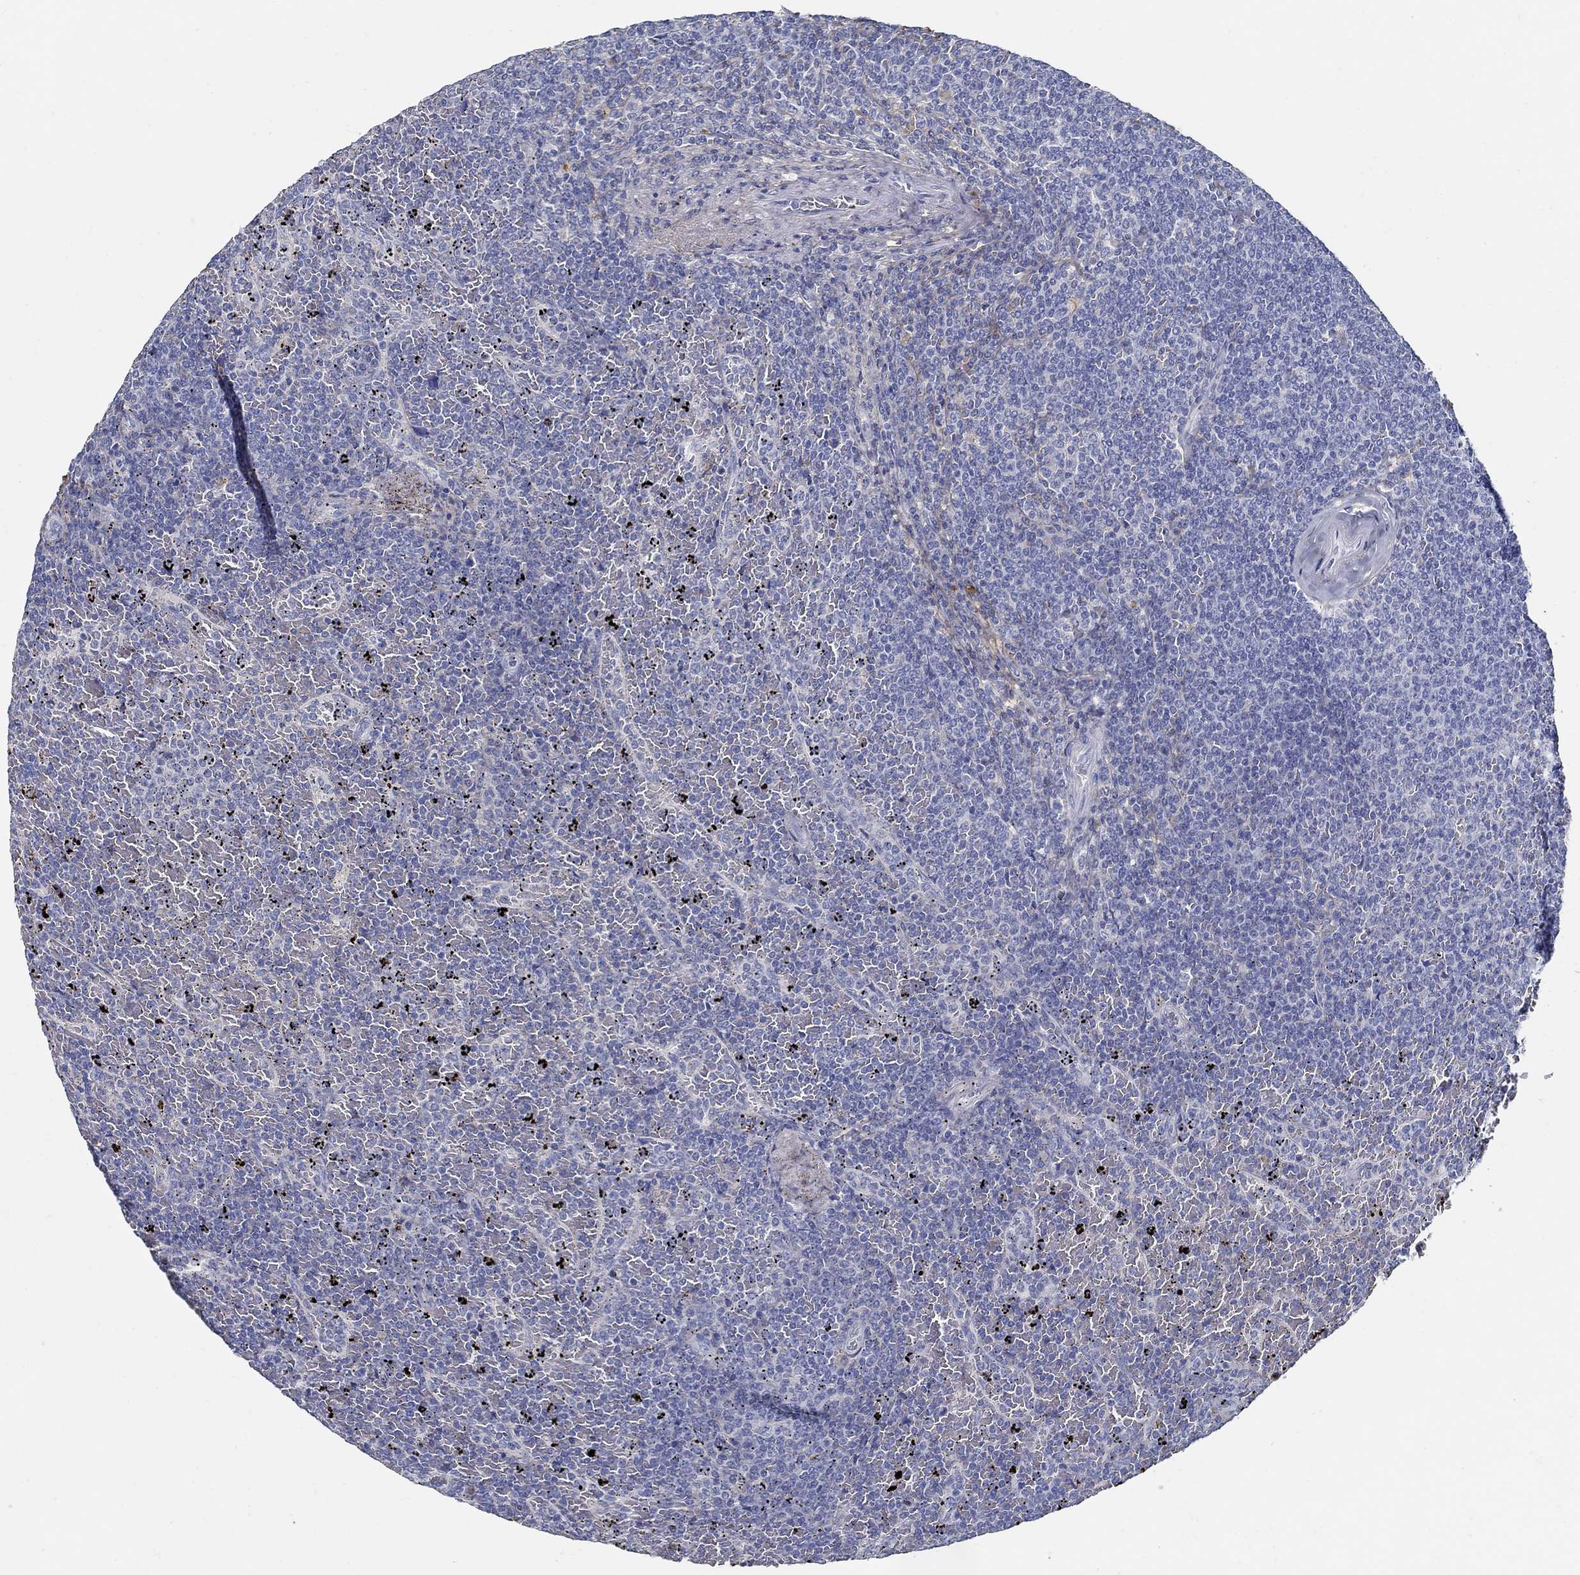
{"staining": {"intensity": "negative", "quantity": "none", "location": "none"}, "tissue": "lymphoma", "cell_type": "Tumor cells", "image_type": "cancer", "snomed": [{"axis": "morphology", "description": "Malignant lymphoma, non-Hodgkin's type, Low grade"}, {"axis": "topography", "description": "Spleen"}], "caption": "There is no significant staining in tumor cells of malignant lymphoma, non-Hodgkin's type (low-grade).", "gene": "TGFBI", "patient": {"sex": "female", "age": 77}}